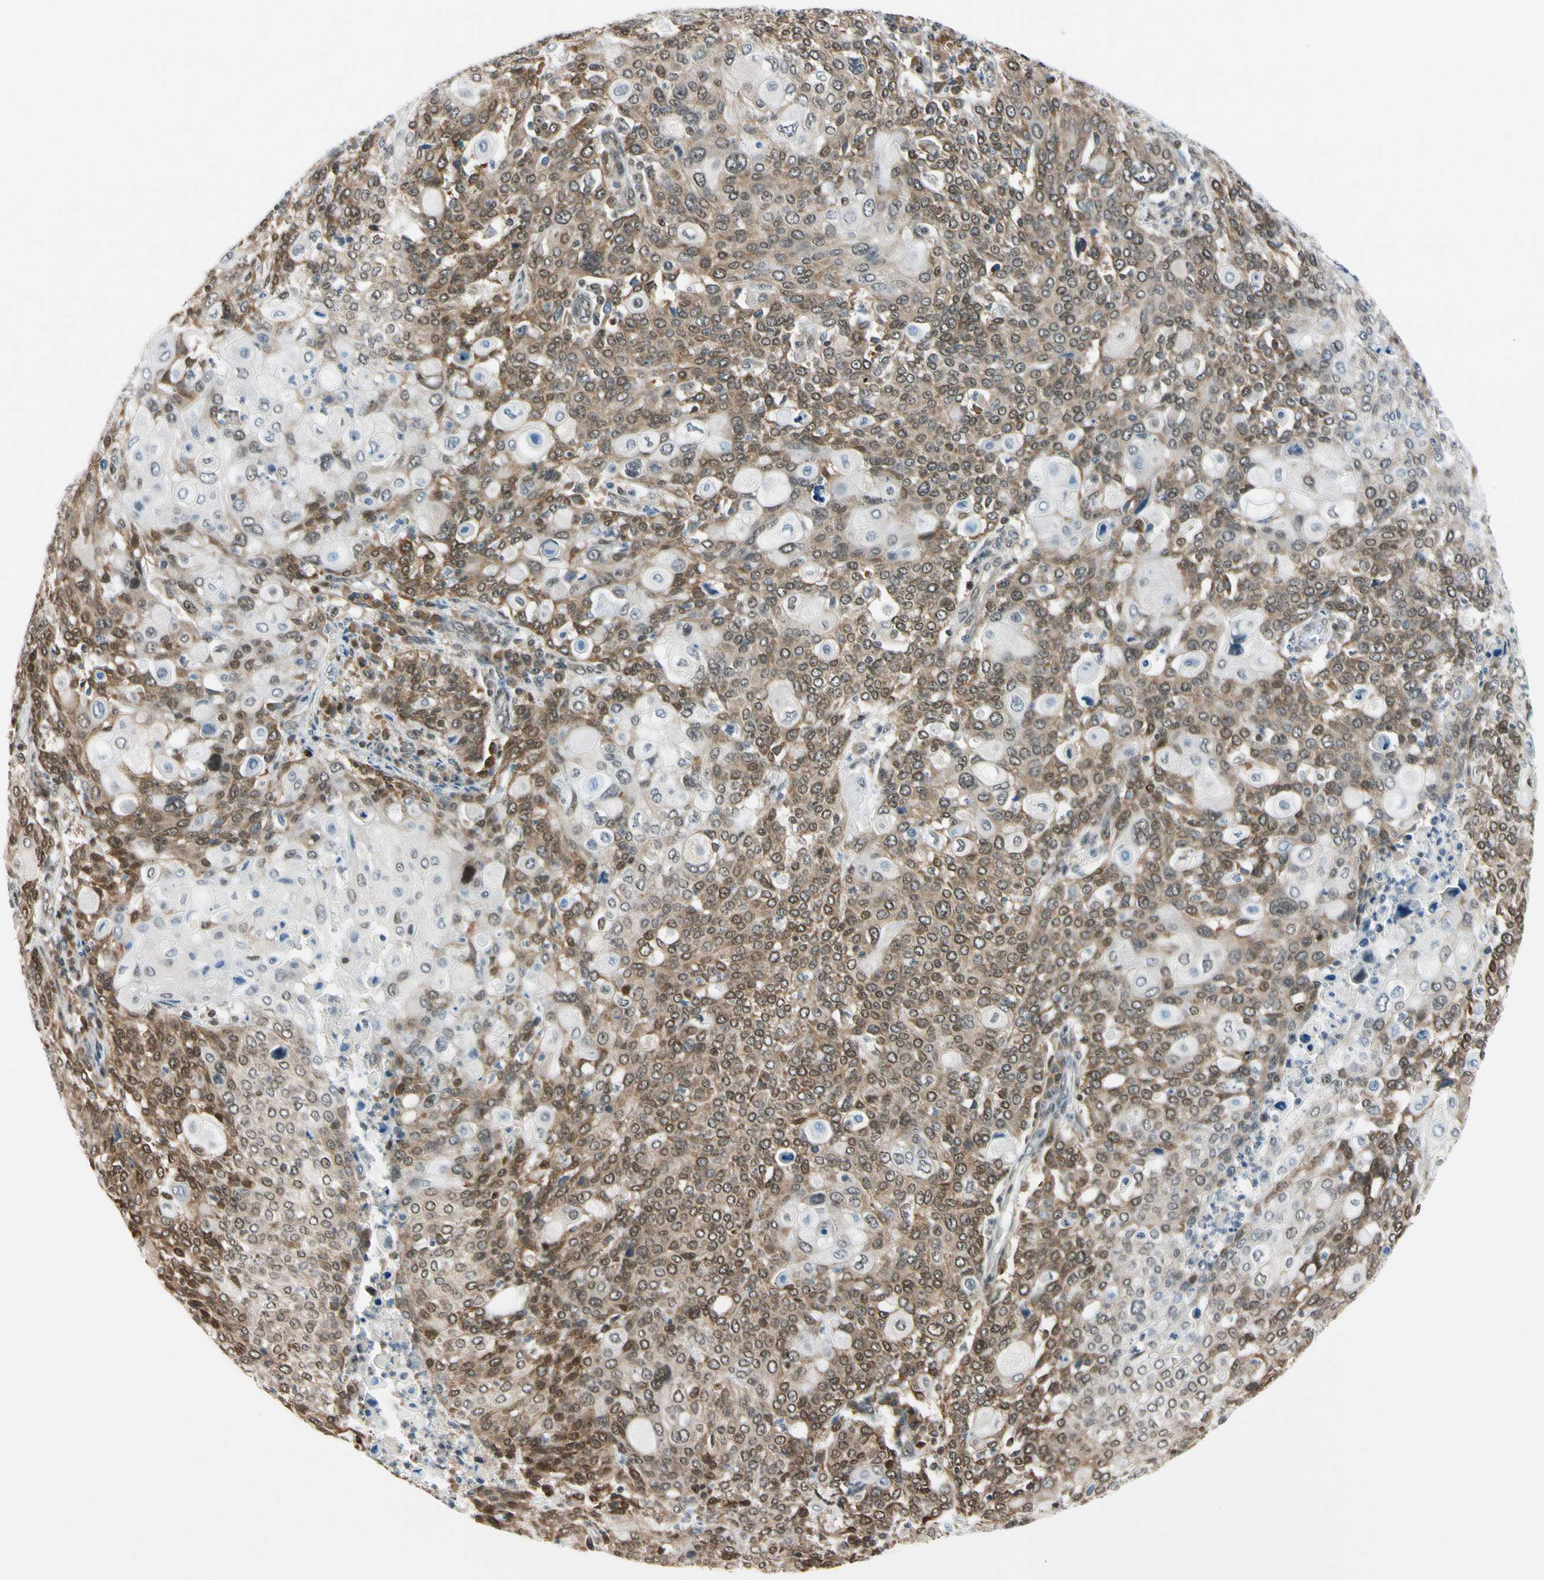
{"staining": {"intensity": "moderate", "quantity": ">75%", "location": "cytoplasmic/membranous,nuclear"}, "tissue": "cervical cancer", "cell_type": "Tumor cells", "image_type": "cancer", "snomed": [{"axis": "morphology", "description": "Squamous cell carcinoma, NOS"}, {"axis": "topography", "description": "Cervix"}], "caption": "Protein expression analysis of cervical cancer (squamous cell carcinoma) demonstrates moderate cytoplasmic/membranous and nuclear staining in about >75% of tumor cells. (Brightfield microscopy of DAB IHC at high magnification).", "gene": "DAXX", "patient": {"sex": "female", "age": 40}}